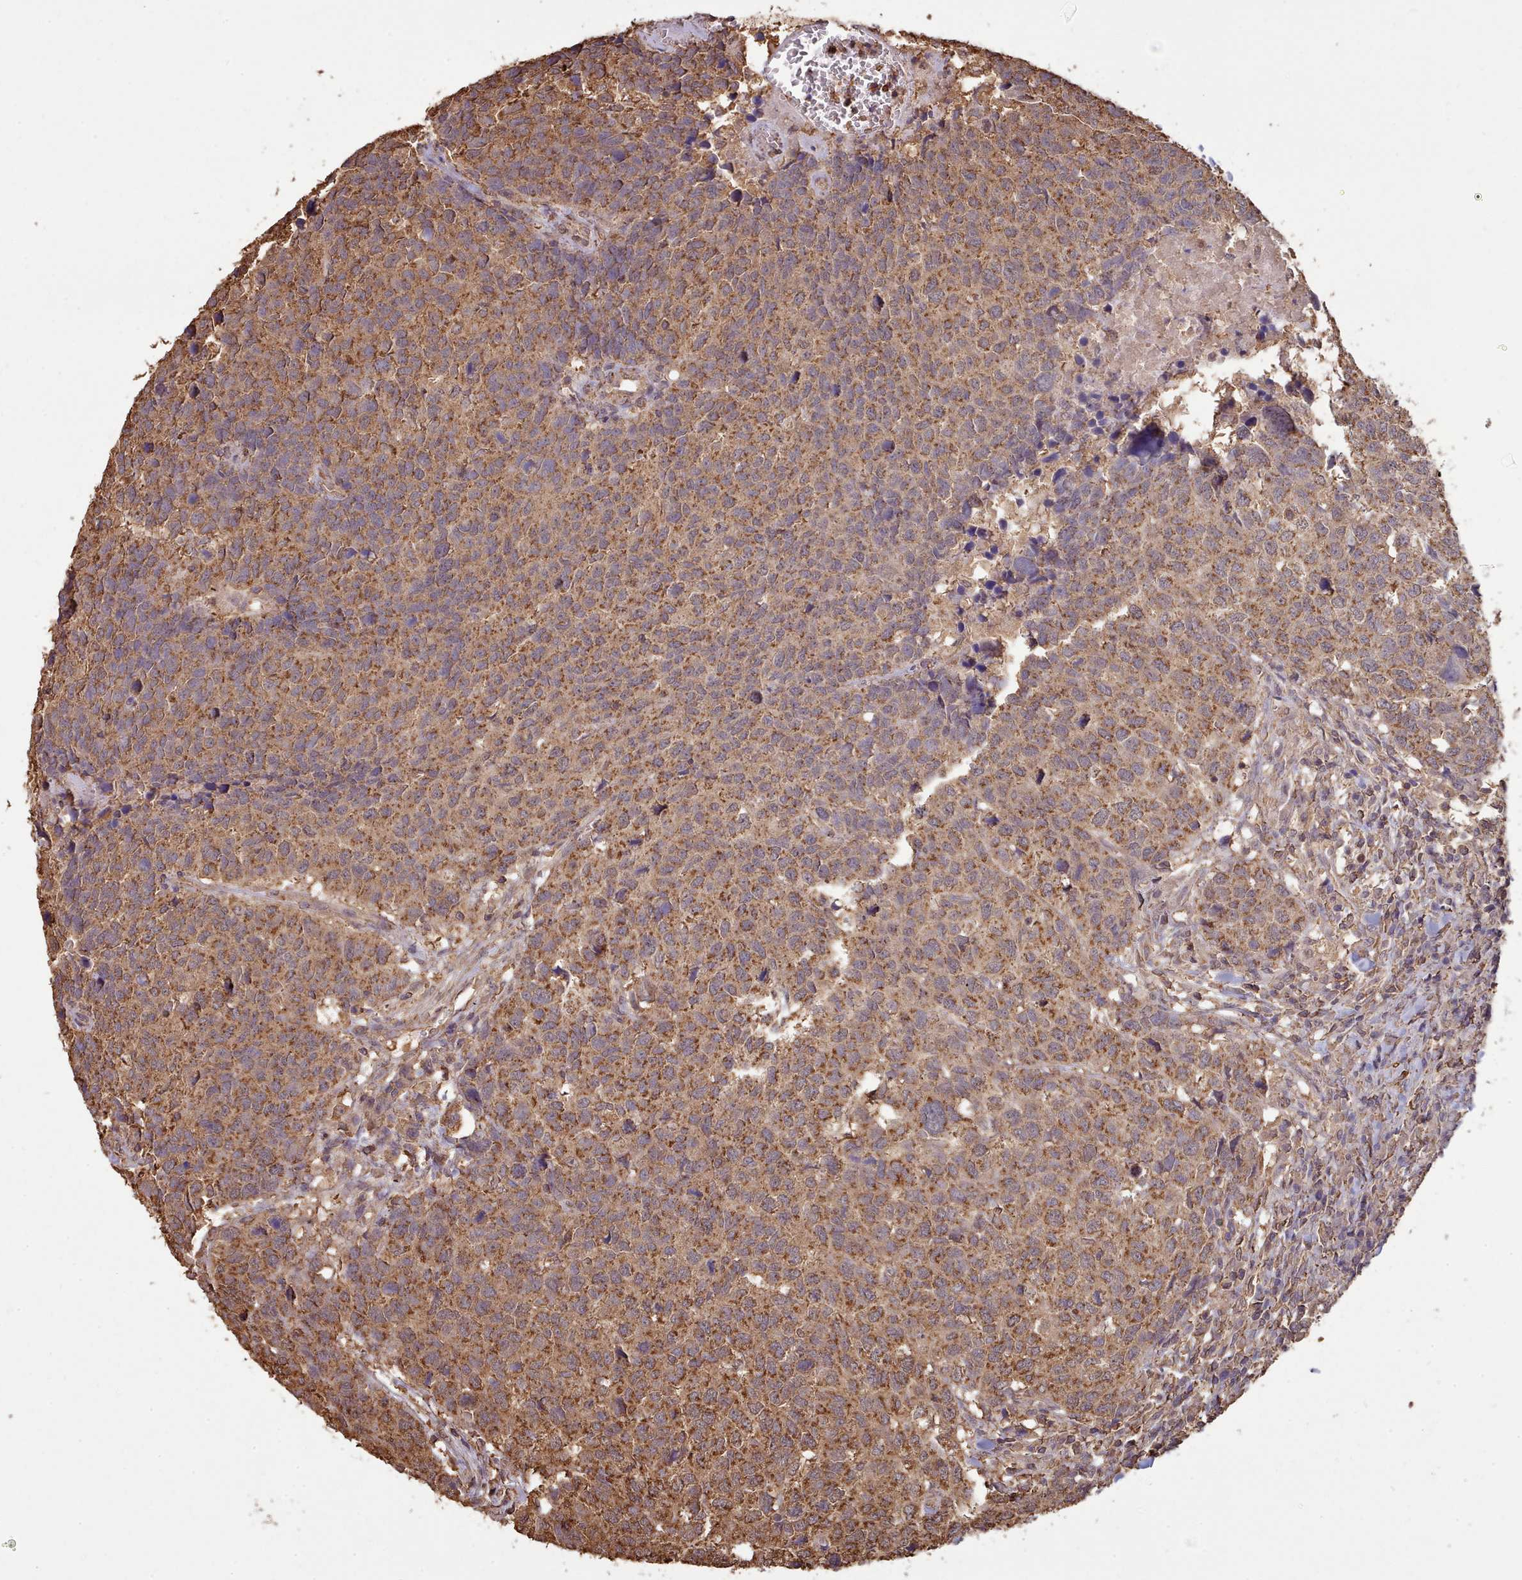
{"staining": {"intensity": "moderate", "quantity": ">75%", "location": "cytoplasmic/membranous"}, "tissue": "head and neck cancer", "cell_type": "Tumor cells", "image_type": "cancer", "snomed": [{"axis": "morphology", "description": "Normal tissue, NOS"}, {"axis": "morphology", "description": "Squamous cell carcinoma, NOS"}, {"axis": "topography", "description": "Skeletal muscle"}, {"axis": "topography", "description": "Vascular tissue"}, {"axis": "topography", "description": "Peripheral nerve tissue"}, {"axis": "topography", "description": "Head-Neck"}], "caption": "This micrograph displays head and neck cancer stained with immunohistochemistry to label a protein in brown. The cytoplasmic/membranous of tumor cells show moderate positivity for the protein. Nuclei are counter-stained blue.", "gene": "METRN", "patient": {"sex": "male", "age": 66}}